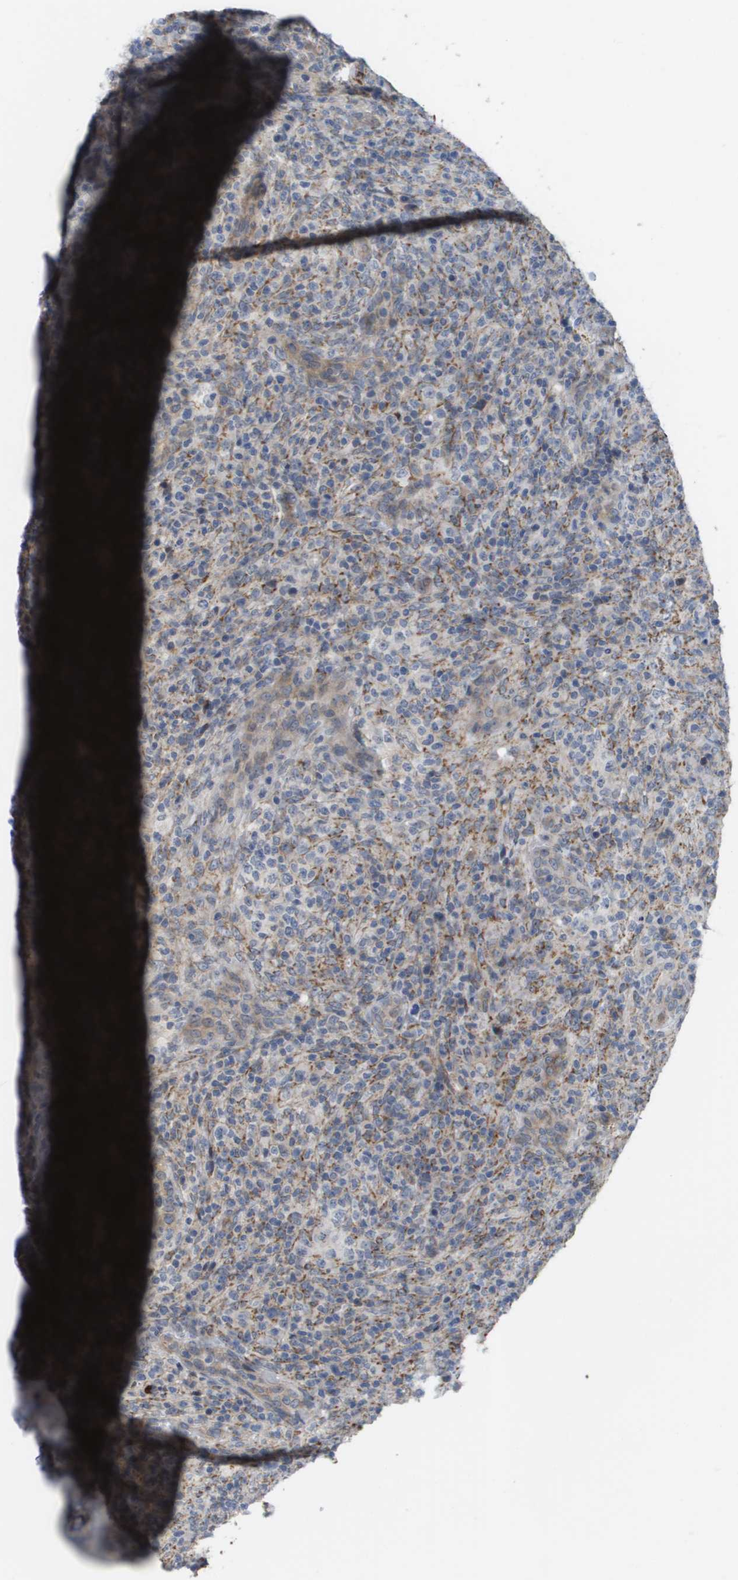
{"staining": {"intensity": "negative", "quantity": "none", "location": "none"}, "tissue": "lymphoma", "cell_type": "Tumor cells", "image_type": "cancer", "snomed": [{"axis": "morphology", "description": "Malignant lymphoma, non-Hodgkin's type, High grade"}, {"axis": "topography", "description": "Lymph node"}], "caption": "Micrograph shows no significant protein expression in tumor cells of high-grade malignant lymphoma, non-Hodgkin's type.", "gene": "MTARC2", "patient": {"sex": "female", "age": 76}}